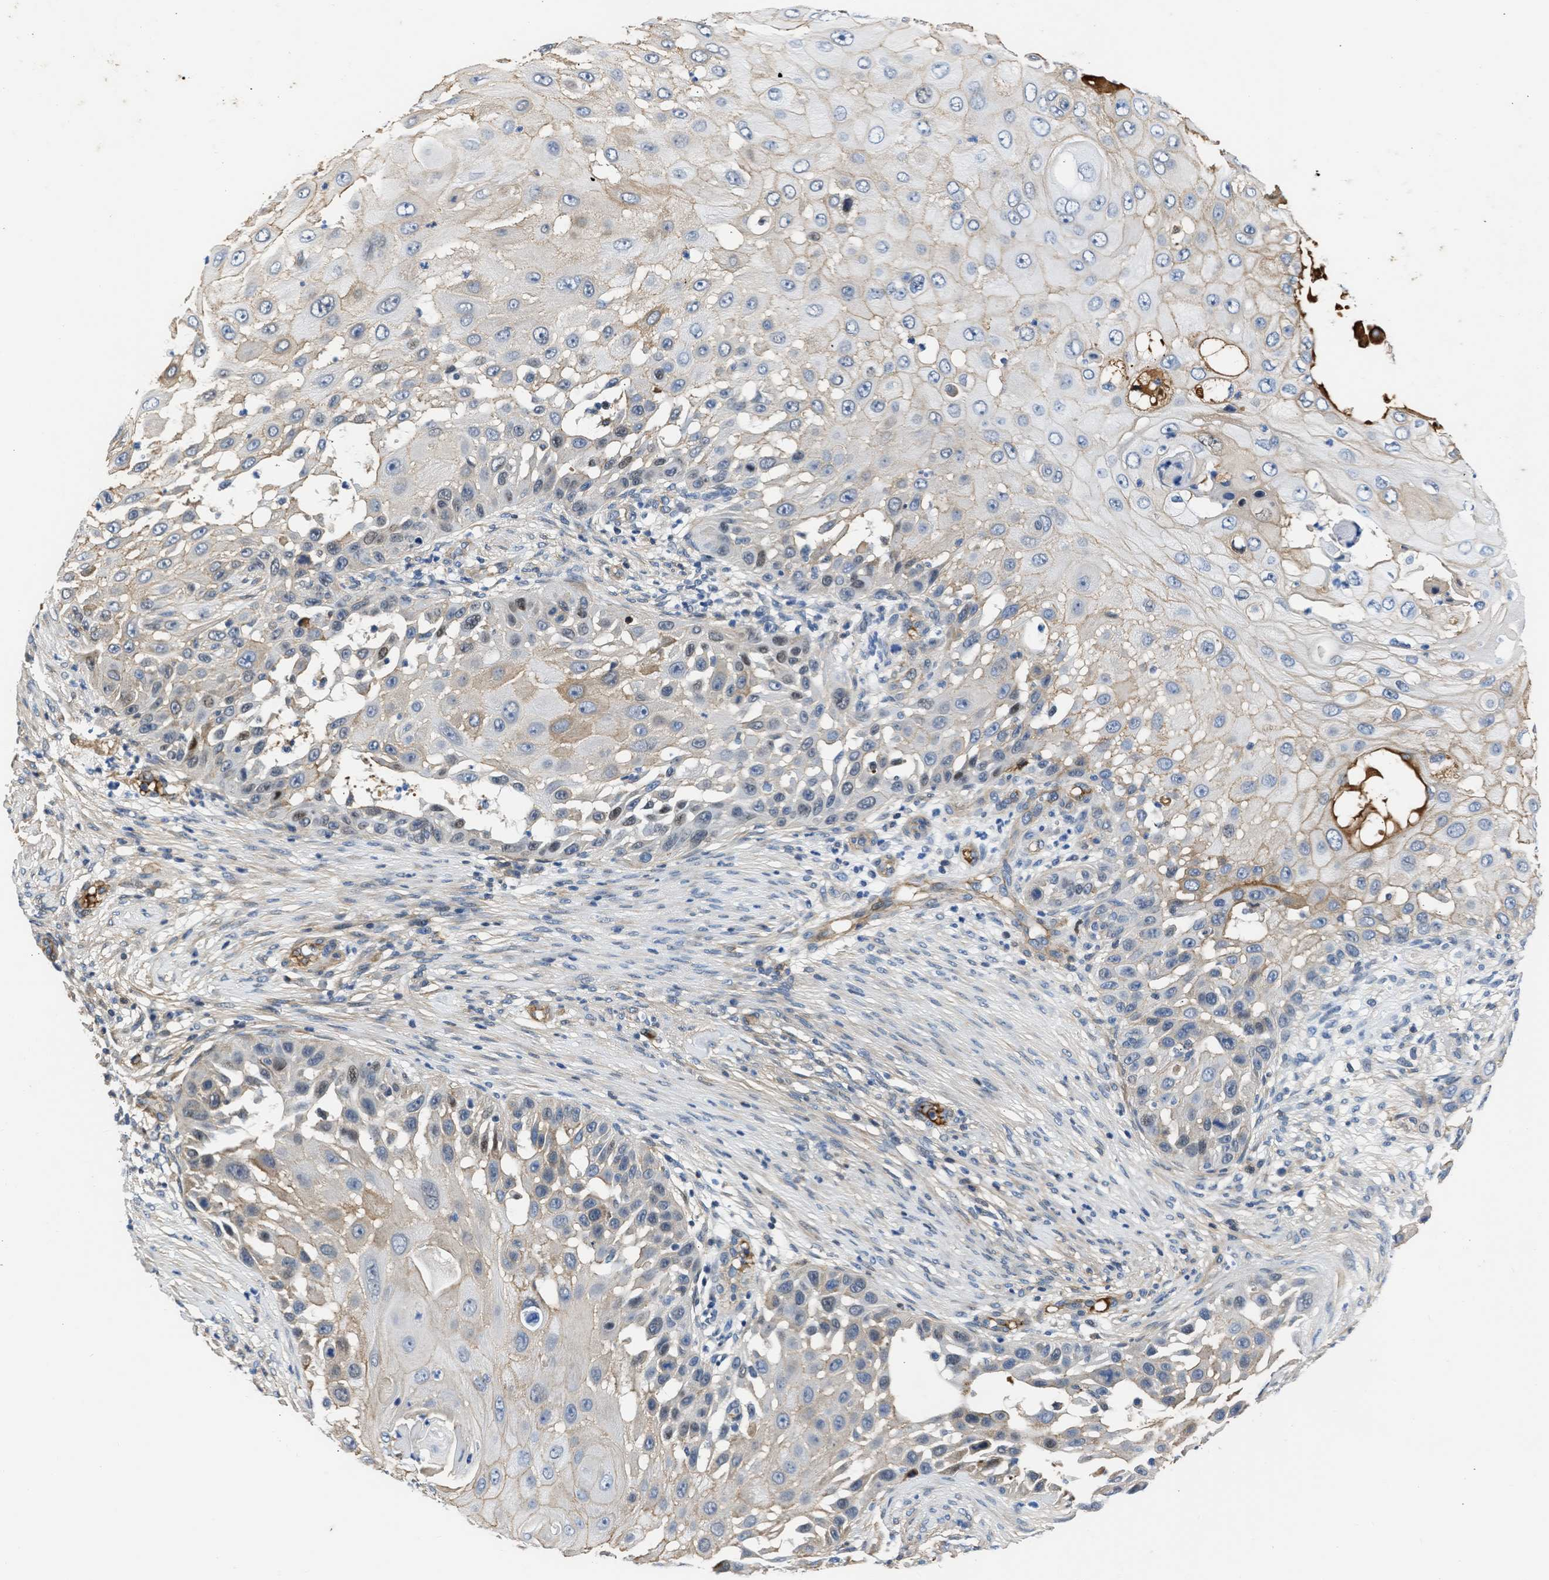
{"staining": {"intensity": "weak", "quantity": "<25%", "location": "cytoplasmic/membranous,nuclear"}, "tissue": "skin cancer", "cell_type": "Tumor cells", "image_type": "cancer", "snomed": [{"axis": "morphology", "description": "Squamous cell carcinoma, NOS"}, {"axis": "topography", "description": "Skin"}], "caption": "A histopathology image of skin cancer (squamous cell carcinoma) stained for a protein reveals no brown staining in tumor cells. (Brightfield microscopy of DAB IHC at high magnification).", "gene": "MAS1L", "patient": {"sex": "female", "age": 44}}